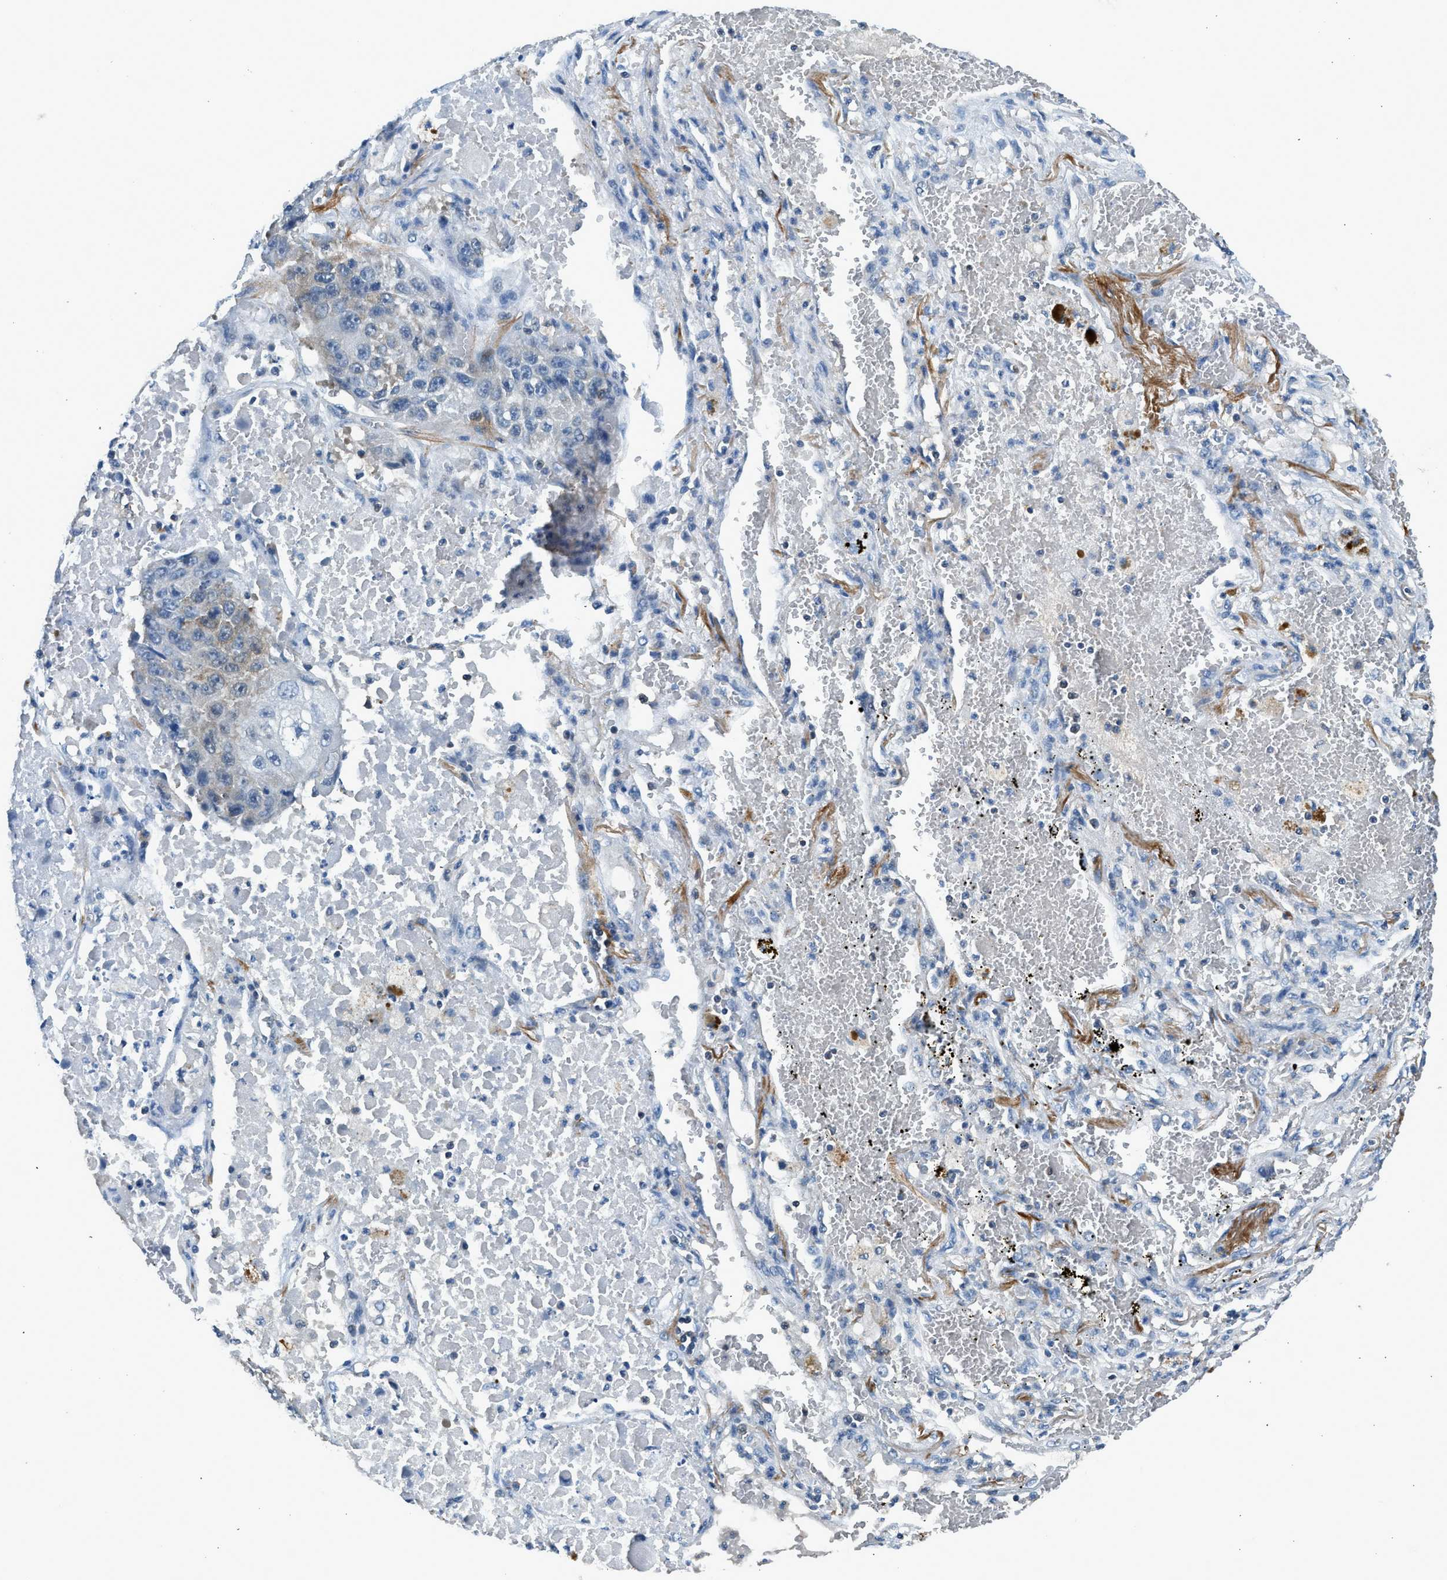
{"staining": {"intensity": "moderate", "quantity": "<25%", "location": "cytoplasmic/membranous"}, "tissue": "lung cancer", "cell_type": "Tumor cells", "image_type": "cancer", "snomed": [{"axis": "morphology", "description": "Squamous cell carcinoma, NOS"}, {"axis": "topography", "description": "Lung"}], "caption": "Squamous cell carcinoma (lung) stained for a protein (brown) displays moderate cytoplasmic/membranous positive staining in about <25% of tumor cells.", "gene": "LMLN", "patient": {"sex": "male", "age": 61}}